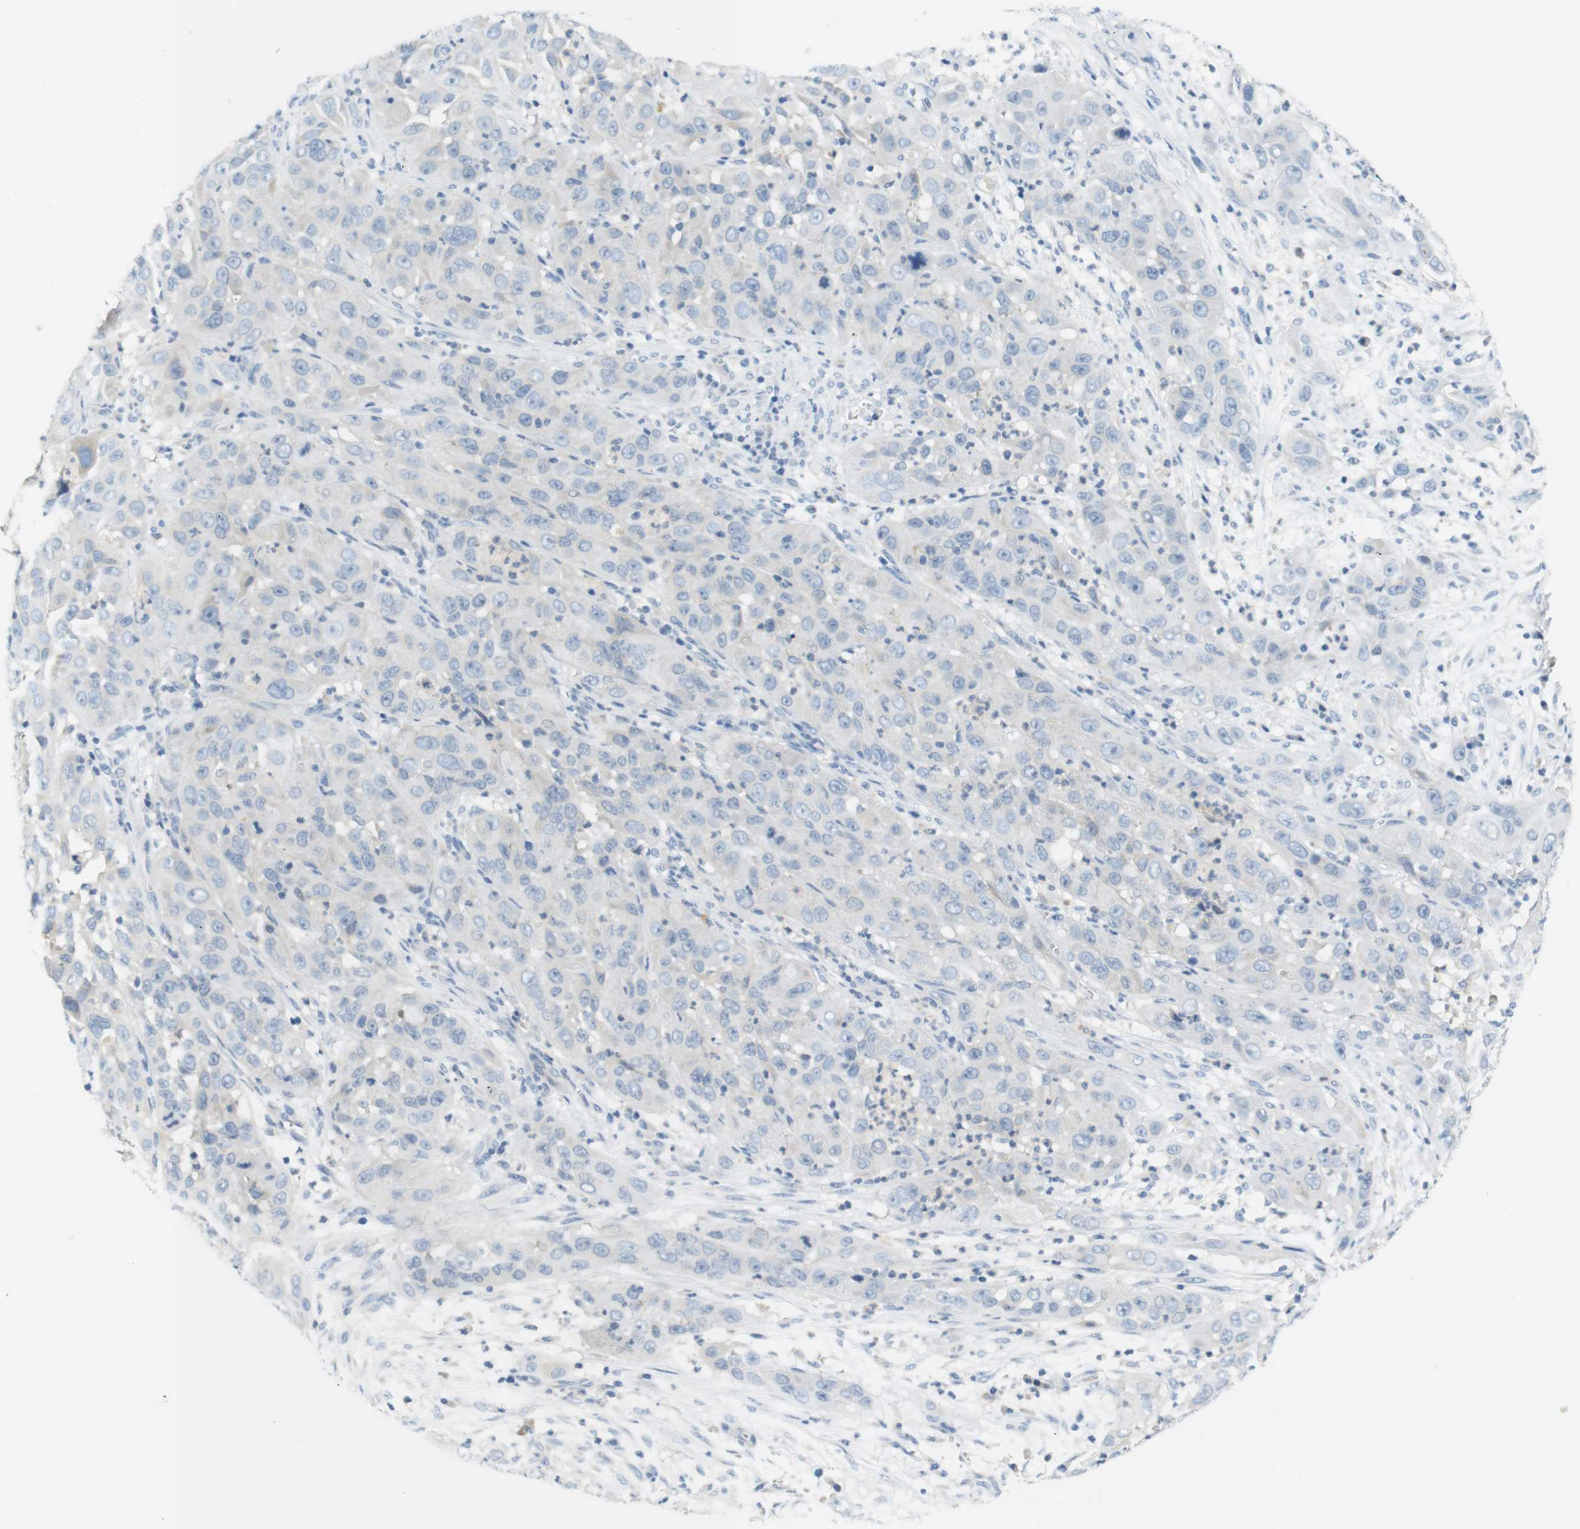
{"staining": {"intensity": "negative", "quantity": "none", "location": "none"}, "tissue": "cervical cancer", "cell_type": "Tumor cells", "image_type": "cancer", "snomed": [{"axis": "morphology", "description": "Squamous cell carcinoma, NOS"}, {"axis": "topography", "description": "Cervix"}], "caption": "Tumor cells are negative for protein expression in human cervical squamous cell carcinoma.", "gene": "LRRK2", "patient": {"sex": "female", "age": 32}}